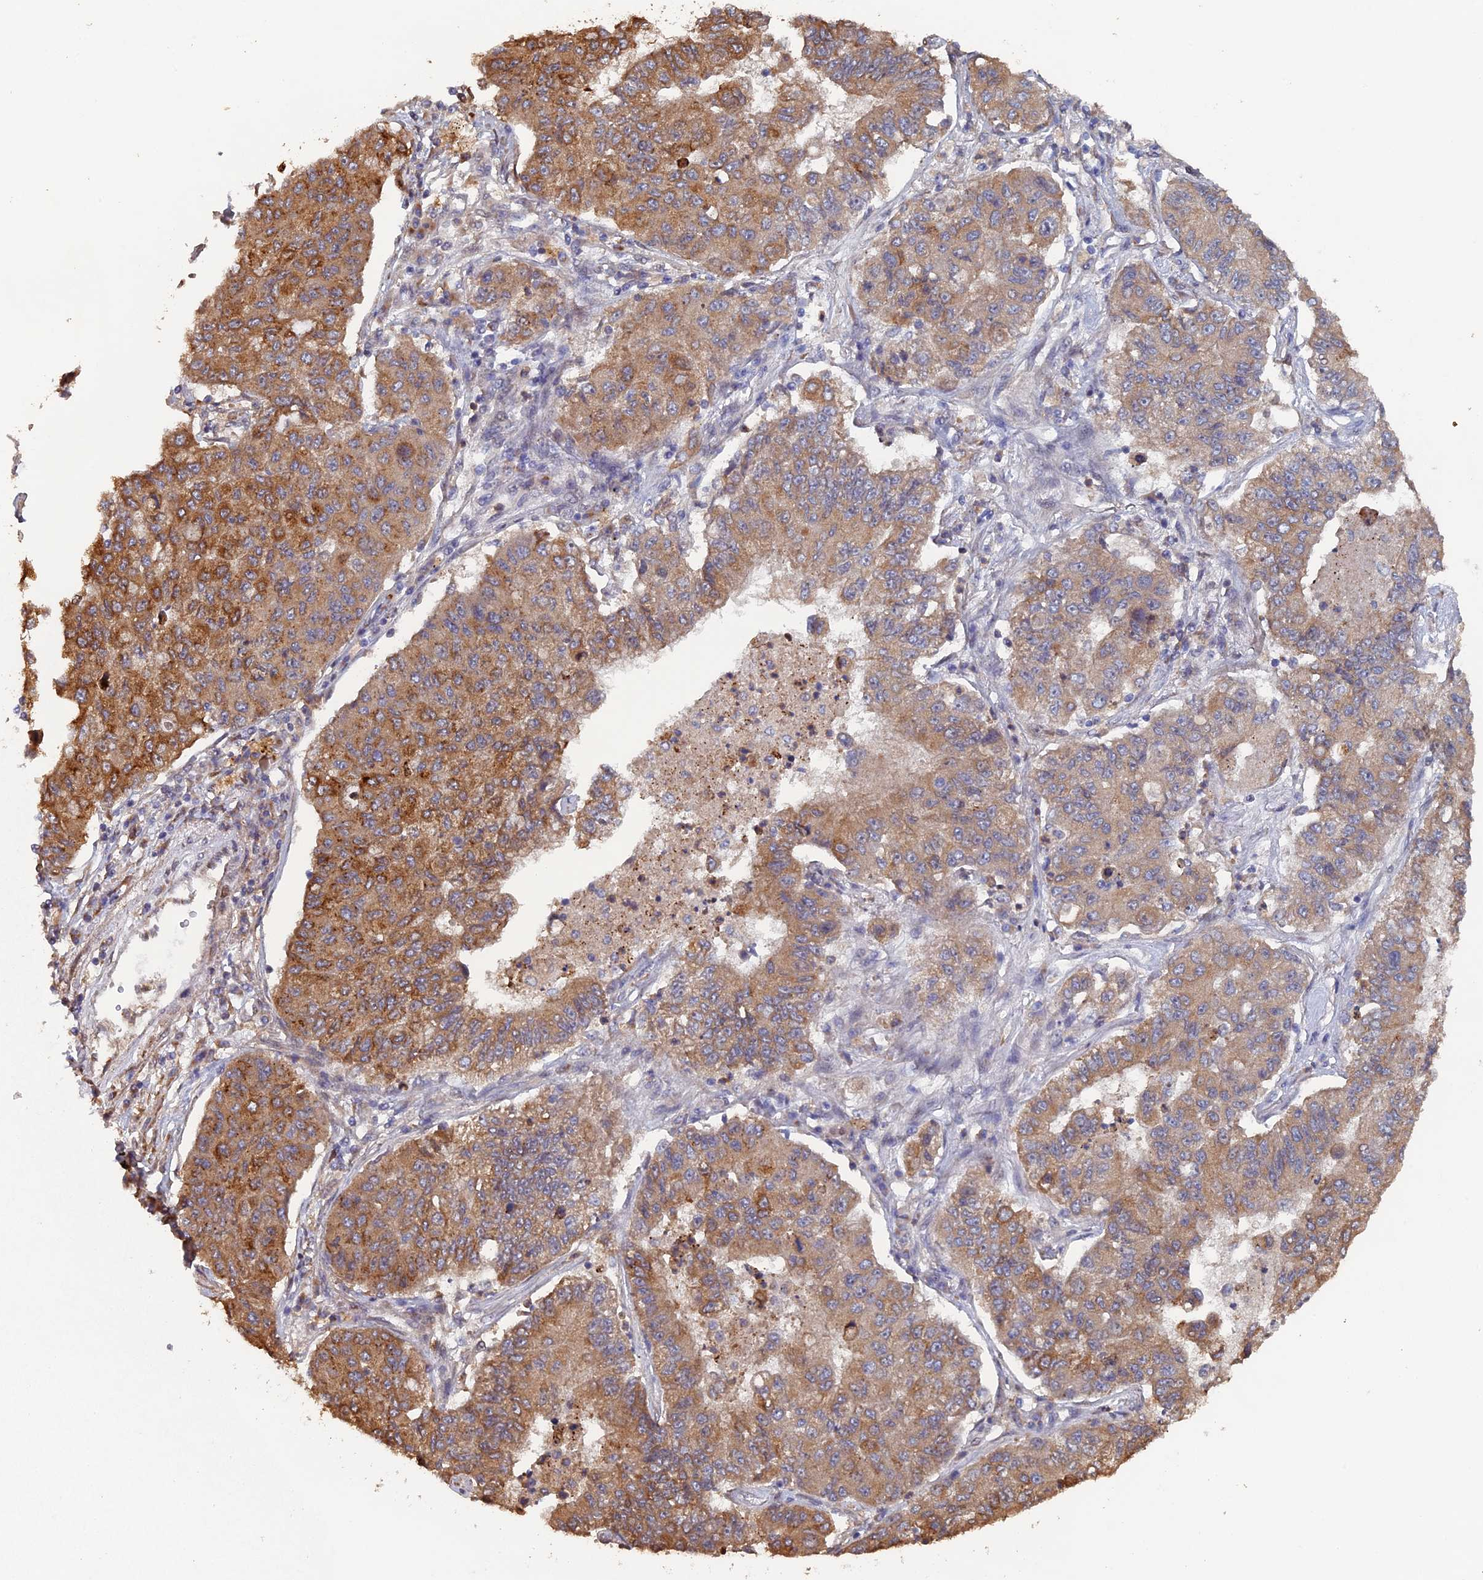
{"staining": {"intensity": "moderate", "quantity": ">75%", "location": "cytoplasmic/membranous"}, "tissue": "lung cancer", "cell_type": "Tumor cells", "image_type": "cancer", "snomed": [{"axis": "morphology", "description": "Squamous cell carcinoma, NOS"}, {"axis": "topography", "description": "Lung"}], "caption": "Immunohistochemical staining of human lung cancer (squamous cell carcinoma) reveals medium levels of moderate cytoplasmic/membranous protein staining in about >75% of tumor cells.", "gene": "VPS37C", "patient": {"sex": "male", "age": 74}}